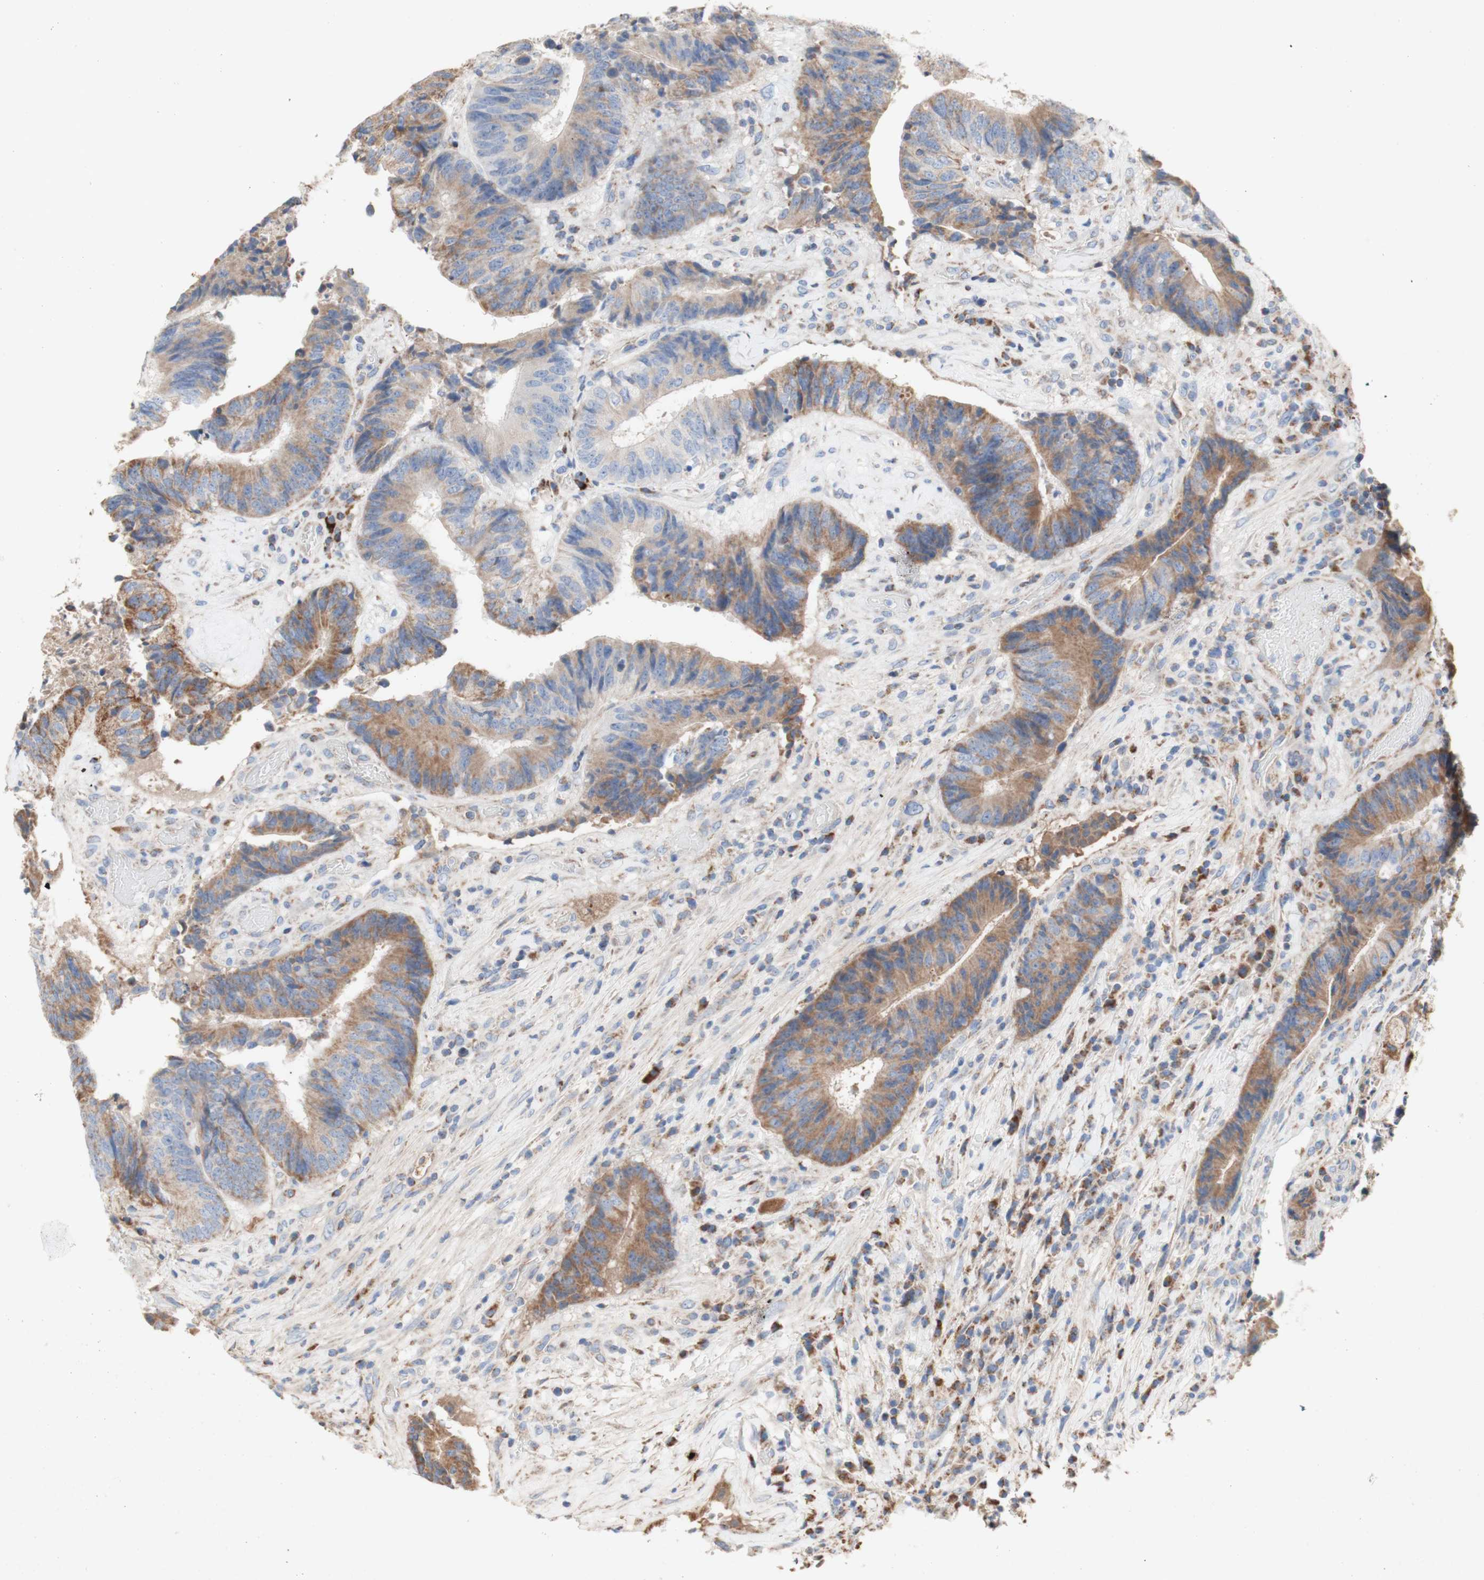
{"staining": {"intensity": "moderate", "quantity": ">75%", "location": "cytoplasmic/membranous"}, "tissue": "colorectal cancer", "cell_type": "Tumor cells", "image_type": "cancer", "snomed": [{"axis": "morphology", "description": "Adenocarcinoma, NOS"}, {"axis": "topography", "description": "Rectum"}], "caption": "Colorectal adenocarcinoma stained with immunohistochemistry exhibits moderate cytoplasmic/membranous positivity in approximately >75% of tumor cells.", "gene": "SDHB", "patient": {"sex": "male", "age": 72}}